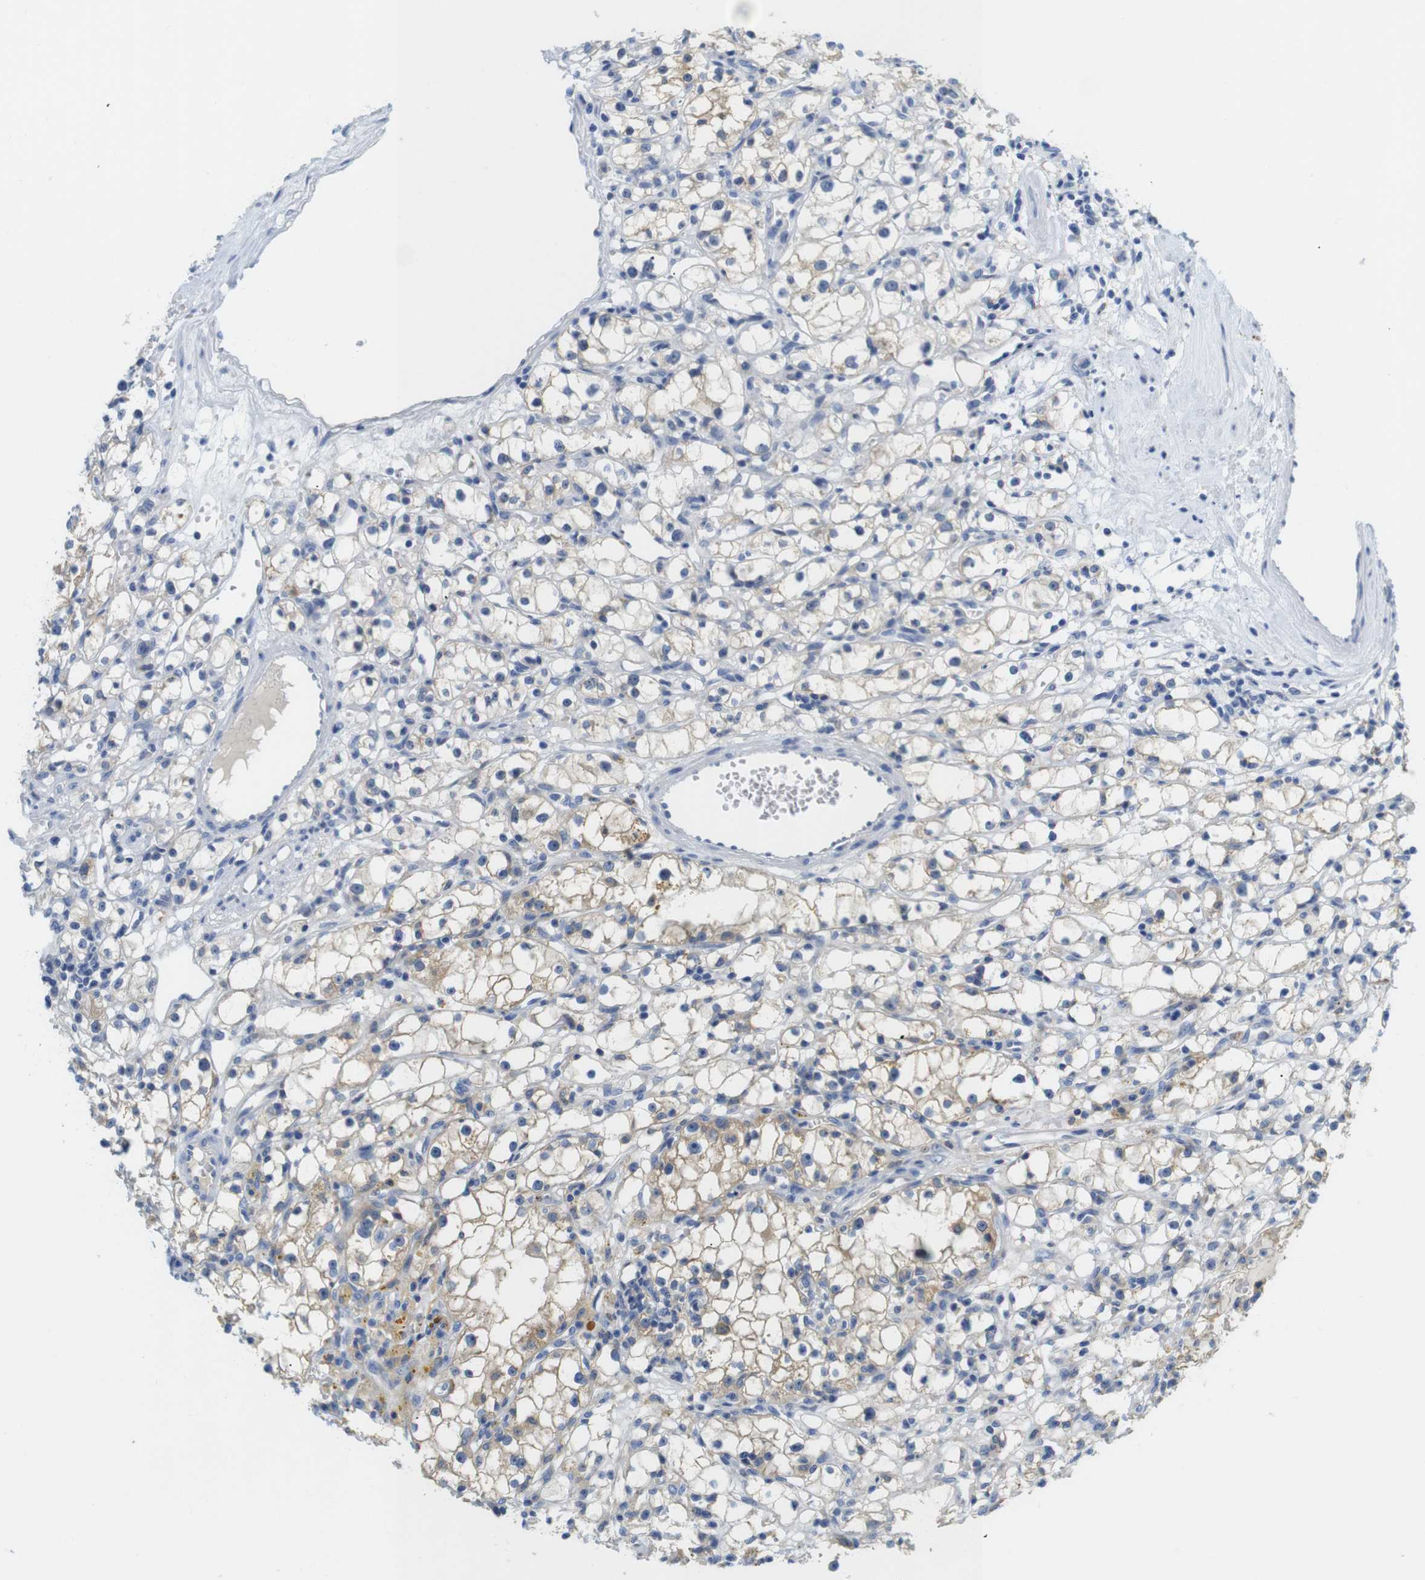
{"staining": {"intensity": "weak", "quantity": "<25%", "location": "cytoplasmic/membranous"}, "tissue": "renal cancer", "cell_type": "Tumor cells", "image_type": "cancer", "snomed": [{"axis": "morphology", "description": "Adenocarcinoma, NOS"}, {"axis": "topography", "description": "Kidney"}], "caption": "High magnification brightfield microscopy of renal adenocarcinoma stained with DAB (brown) and counterstained with hematoxylin (blue): tumor cells show no significant positivity. The staining is performed using DAB brown chromogen with nuclei counter-stained in using hematoxylin.", "gene": "NEBL", "patient": {"sex": "male", "age": 56}}